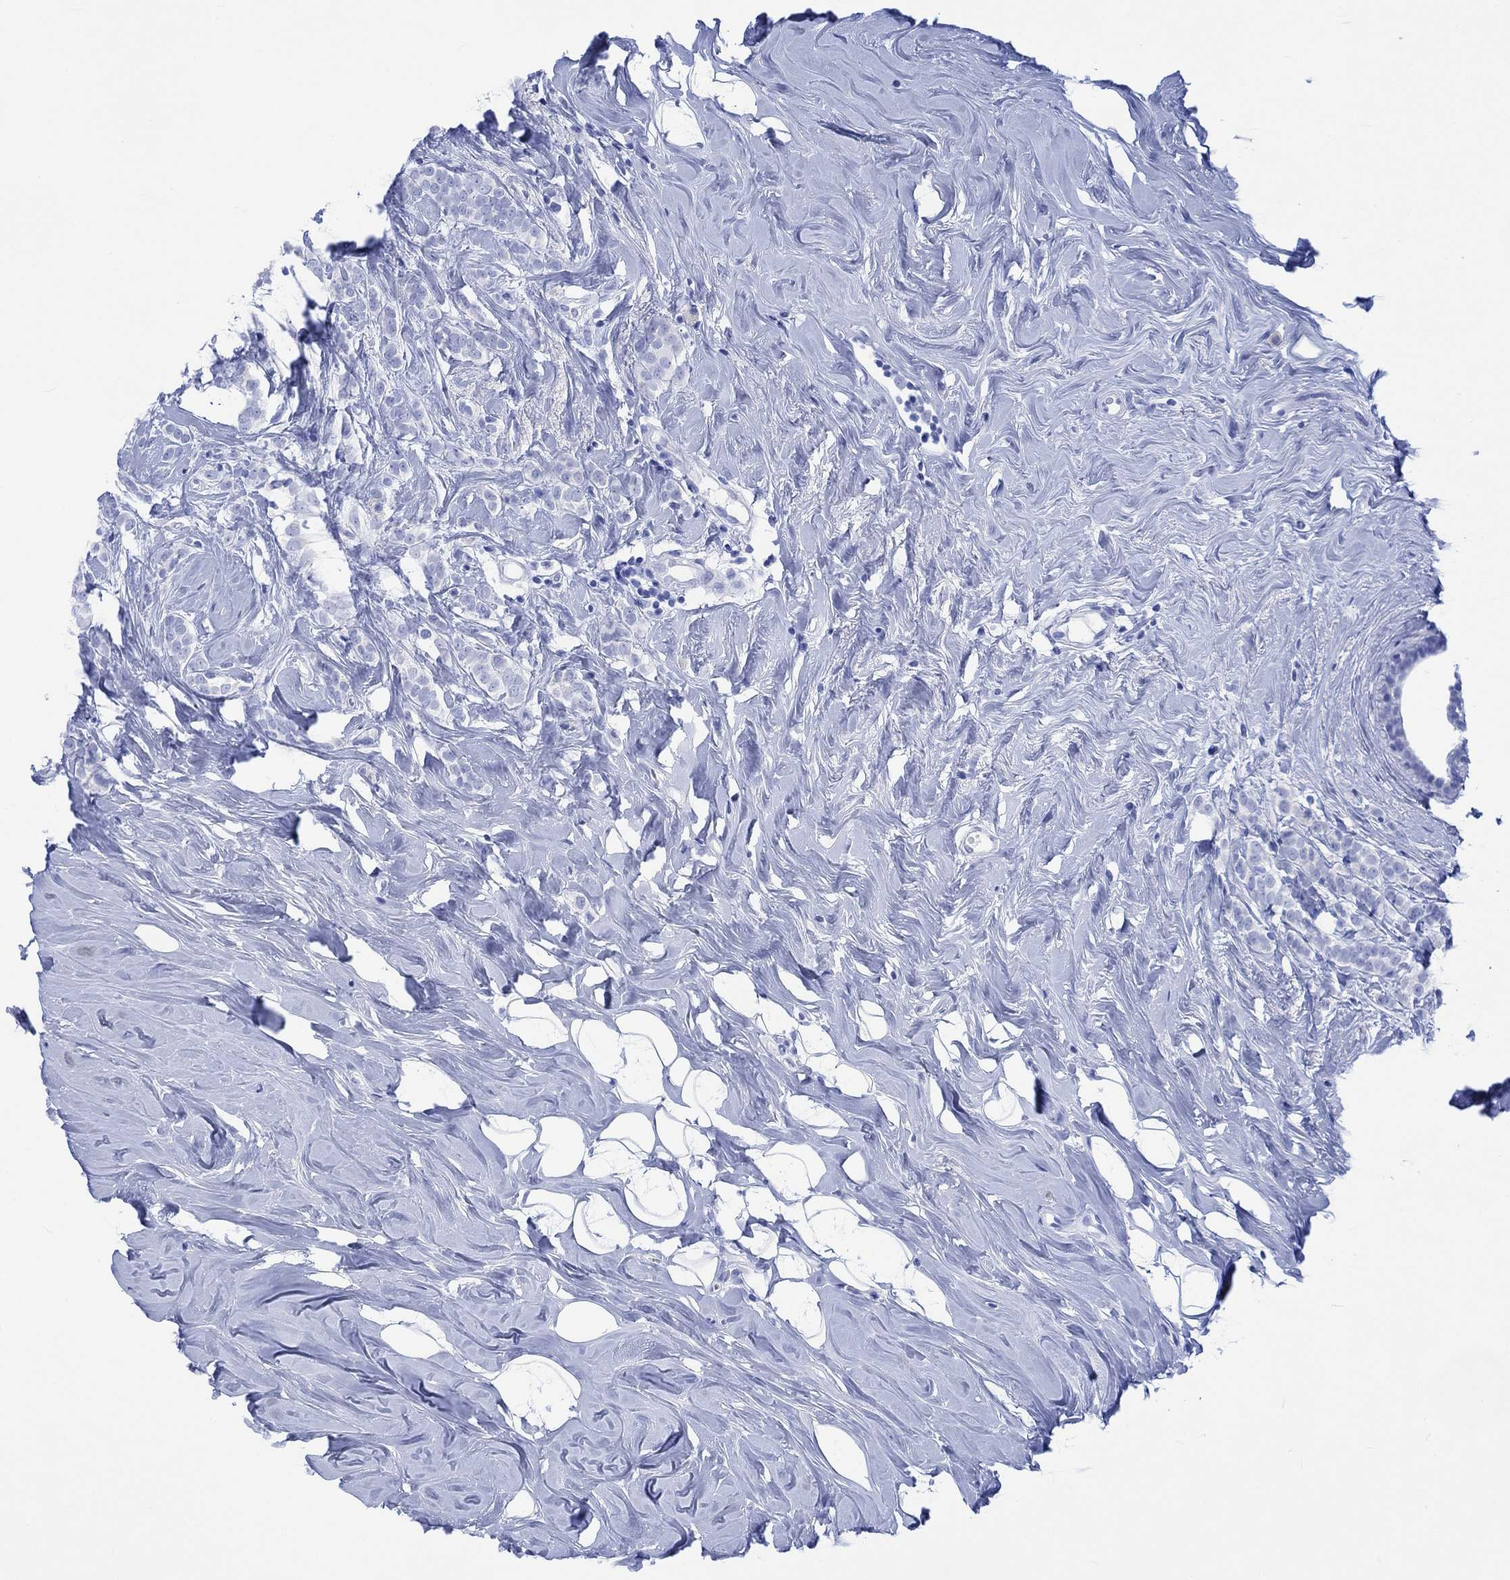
{"staining": {"intensity": "negative", "quantity": "none", "location": "none"}, "tissue": "breast cancer", "cell_type": "Tumor cells", "image_type": "cancer", "snomed": [{"axis": "morphology", "description": "Lobular carcinoma"}, {"axis": "topography", "description": "Breast"}], "caption": "Immunohistochemistry histopathology image of human breast lobular carcinoma stained for a protein (brown), which exhibits no positivity in tumor cells.", "gene": "CELF4", "patient": {"sex": "female", "age": 49}}